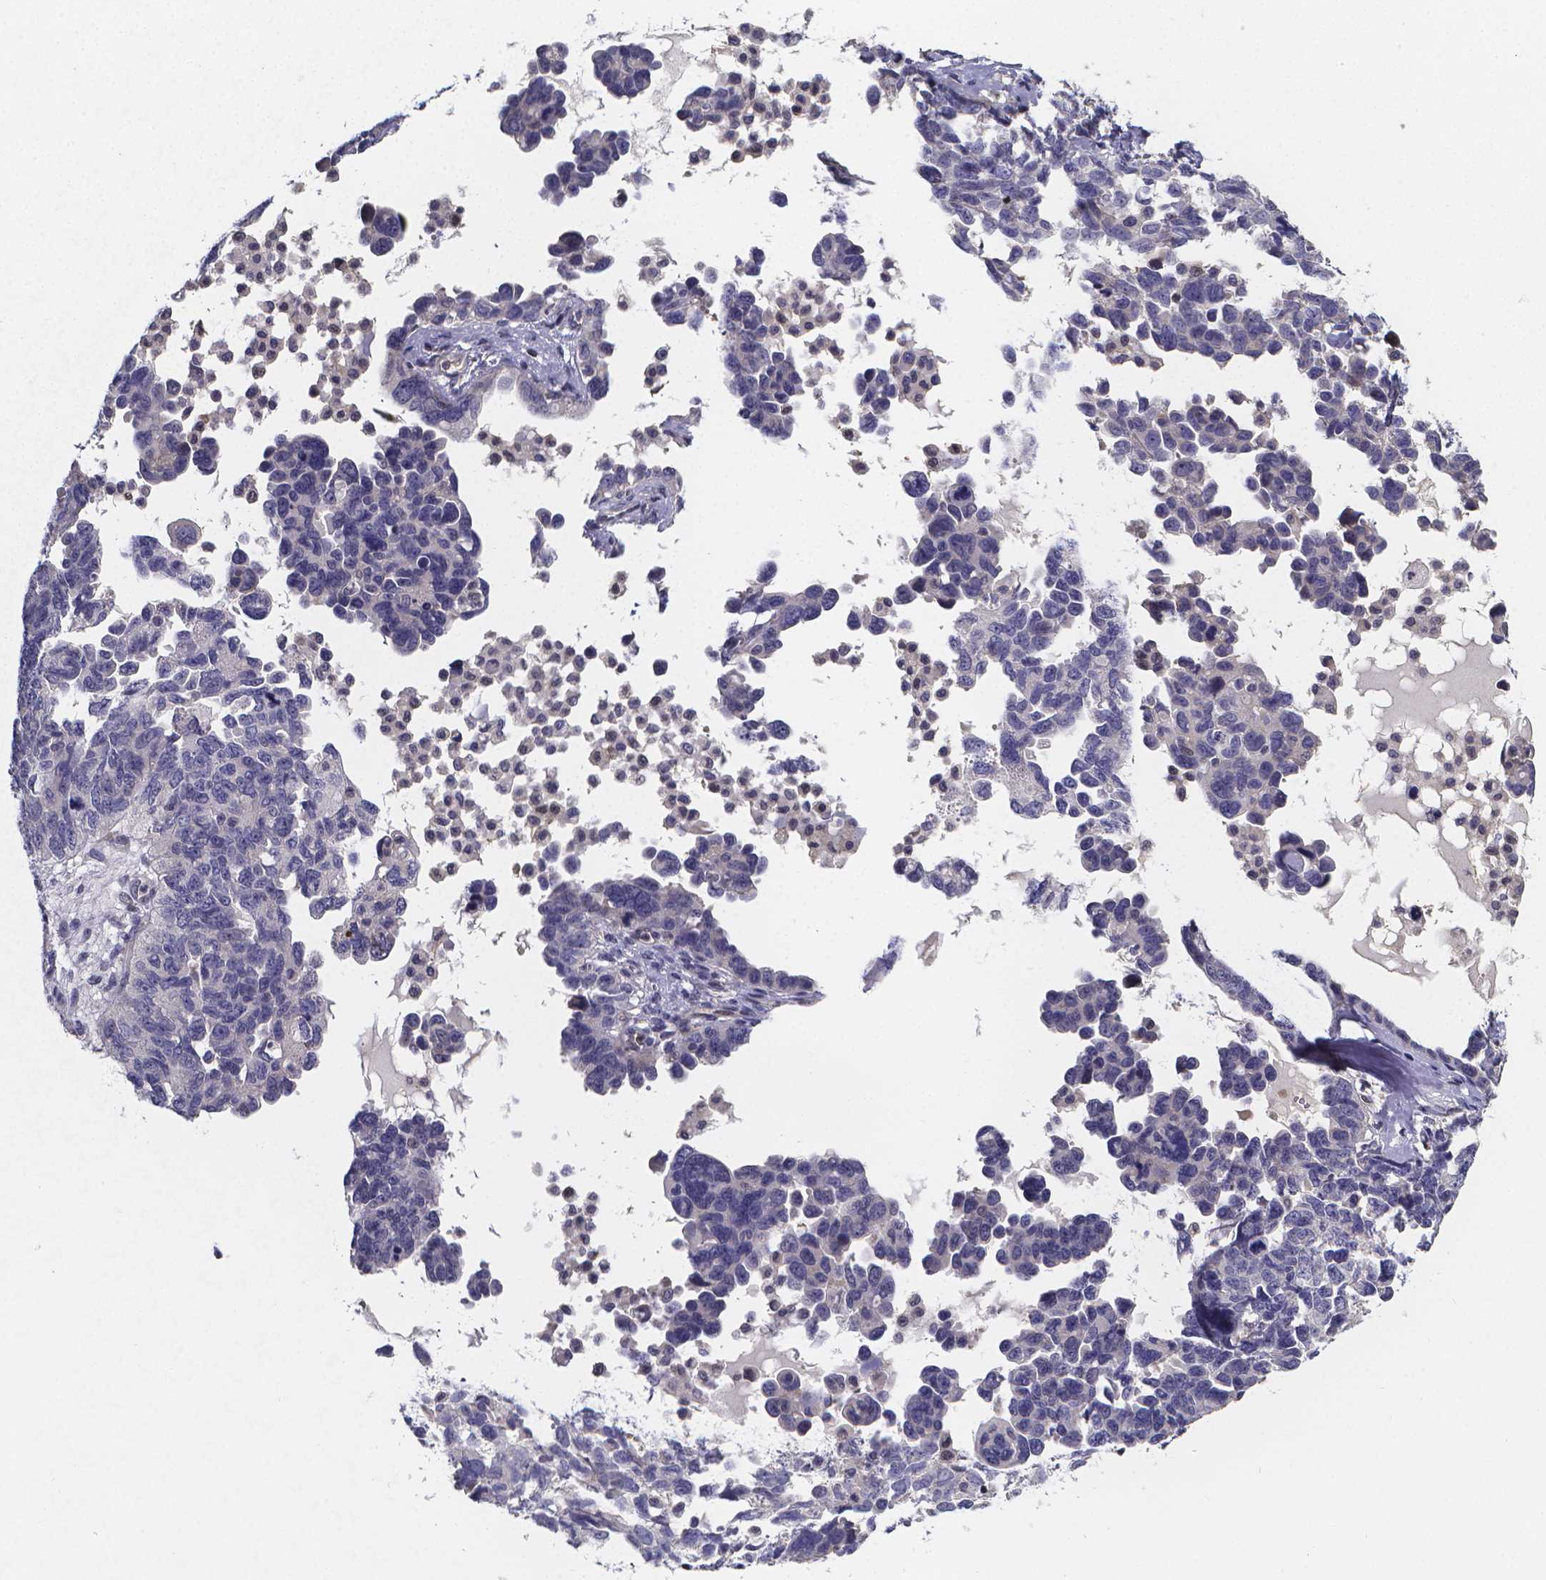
{"staining": {"intensity": "negative", "quantity": "none", "location": "none"}, "tissue": "ovarian cancer", "cell_type": "Tumor cells", "image_type": "cancer", "snomed": [{"axis": "morphology", "description": "Cystadenocarcinoma, serous, NOS"}, {"axis": "topography", "description": "Ovary"}], "caption": "Photomicrograph shows no protein expression in tumor cells of serous cystadenocarcinoma (ovarian) tissue.", "gene": "PAH", "patient": {"sex": "female", "age": 69}}